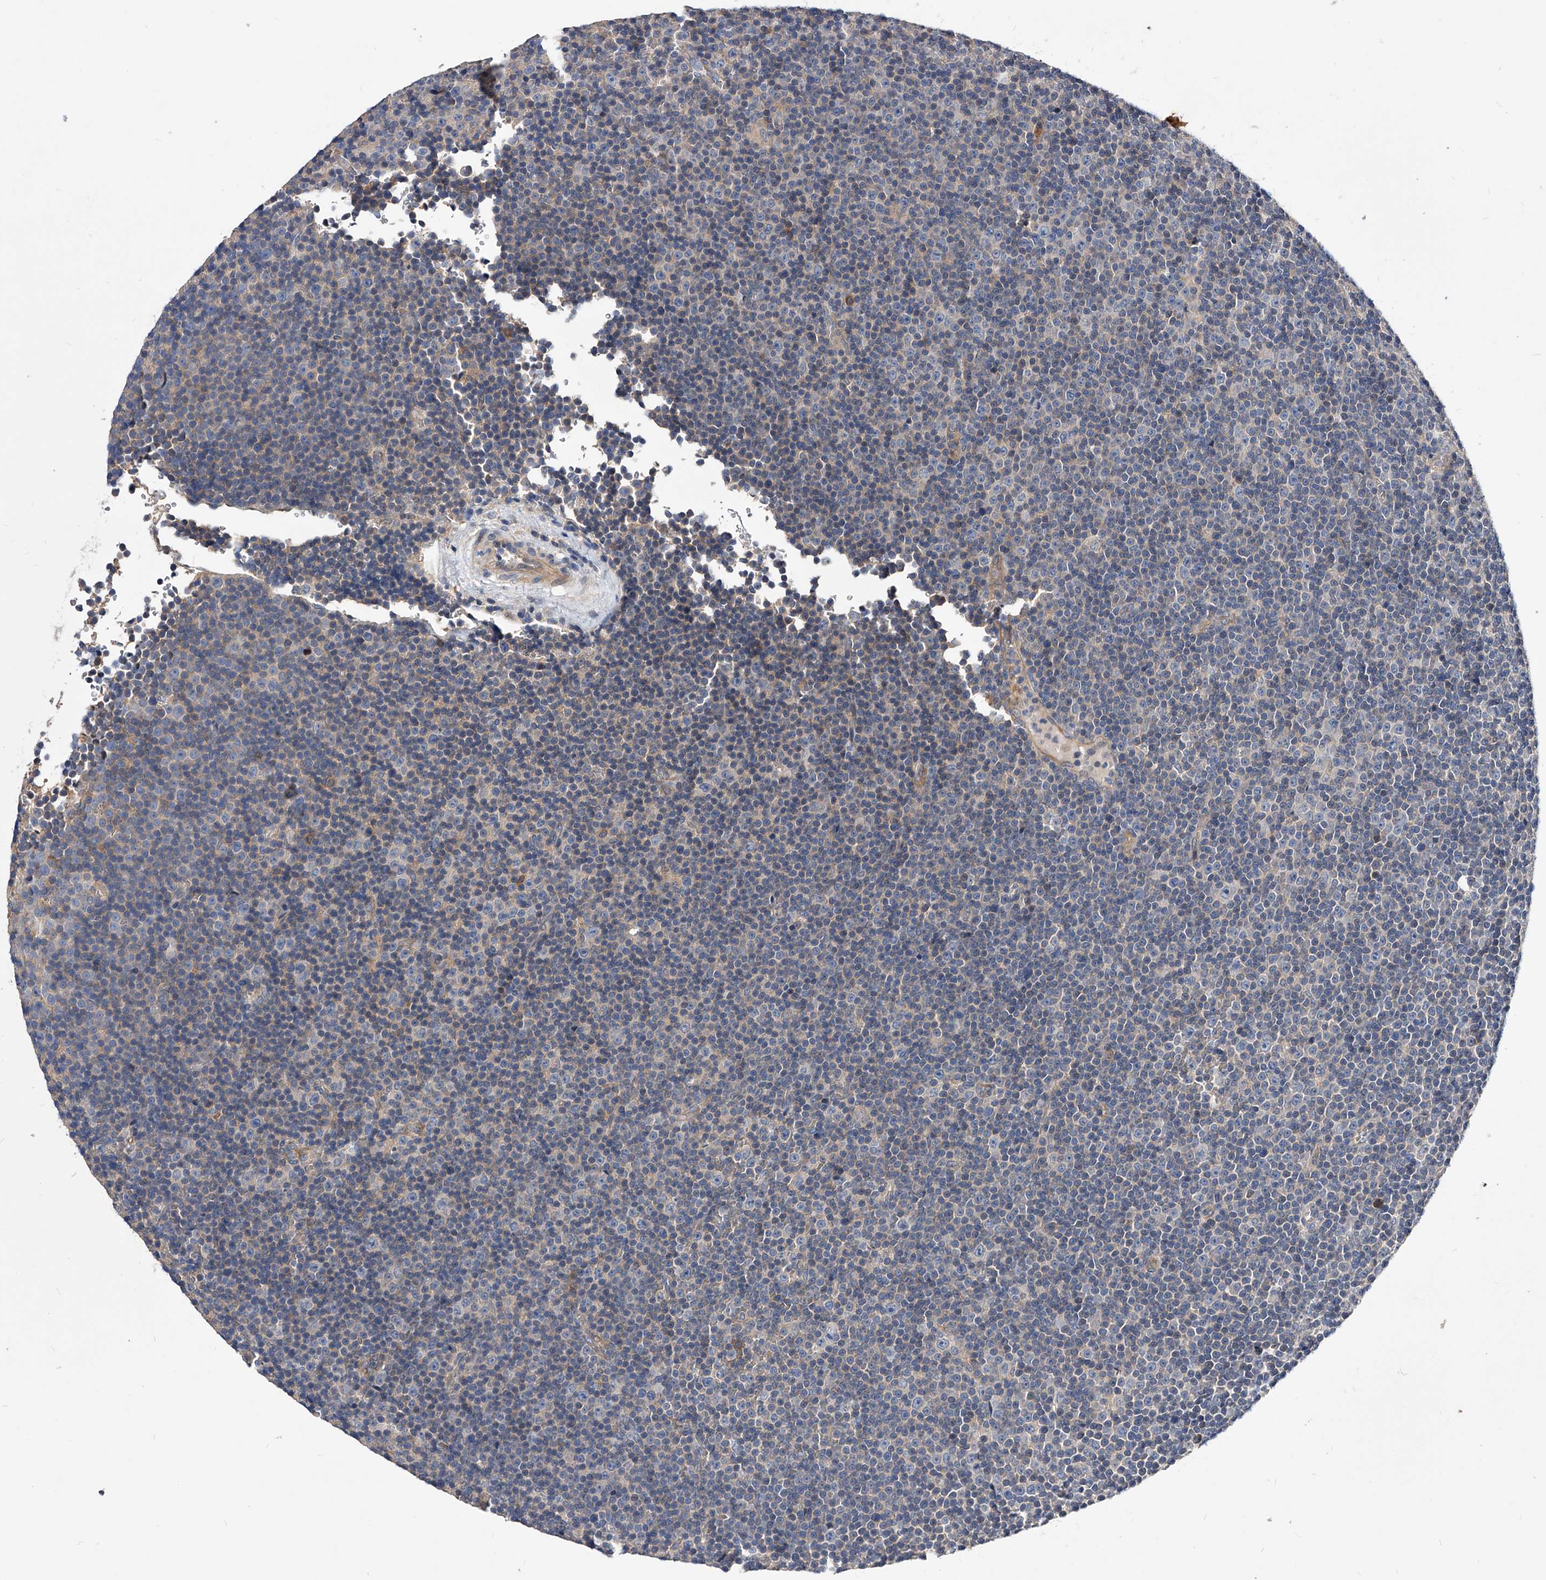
{"staining": {"intensity": "negative", "quantity": "none", "location": "none"}, "tissue": "lymphoma", "cell_type": "Tumor cells", "image_type": "cancer", "snomed": [{"axis": "morphology", "description": "Malignant lymphoma, non-Hodgkin's type, Low grade"}, {"axis": "topography", "description": "Lymph node"}], "caption": "High power microscopy image of an IHC histopathology image of lymphoma, revealing no significant staining in tumor cells.", "gene": "ARL4C", "patient": {"sex": "female", "age": 67}}